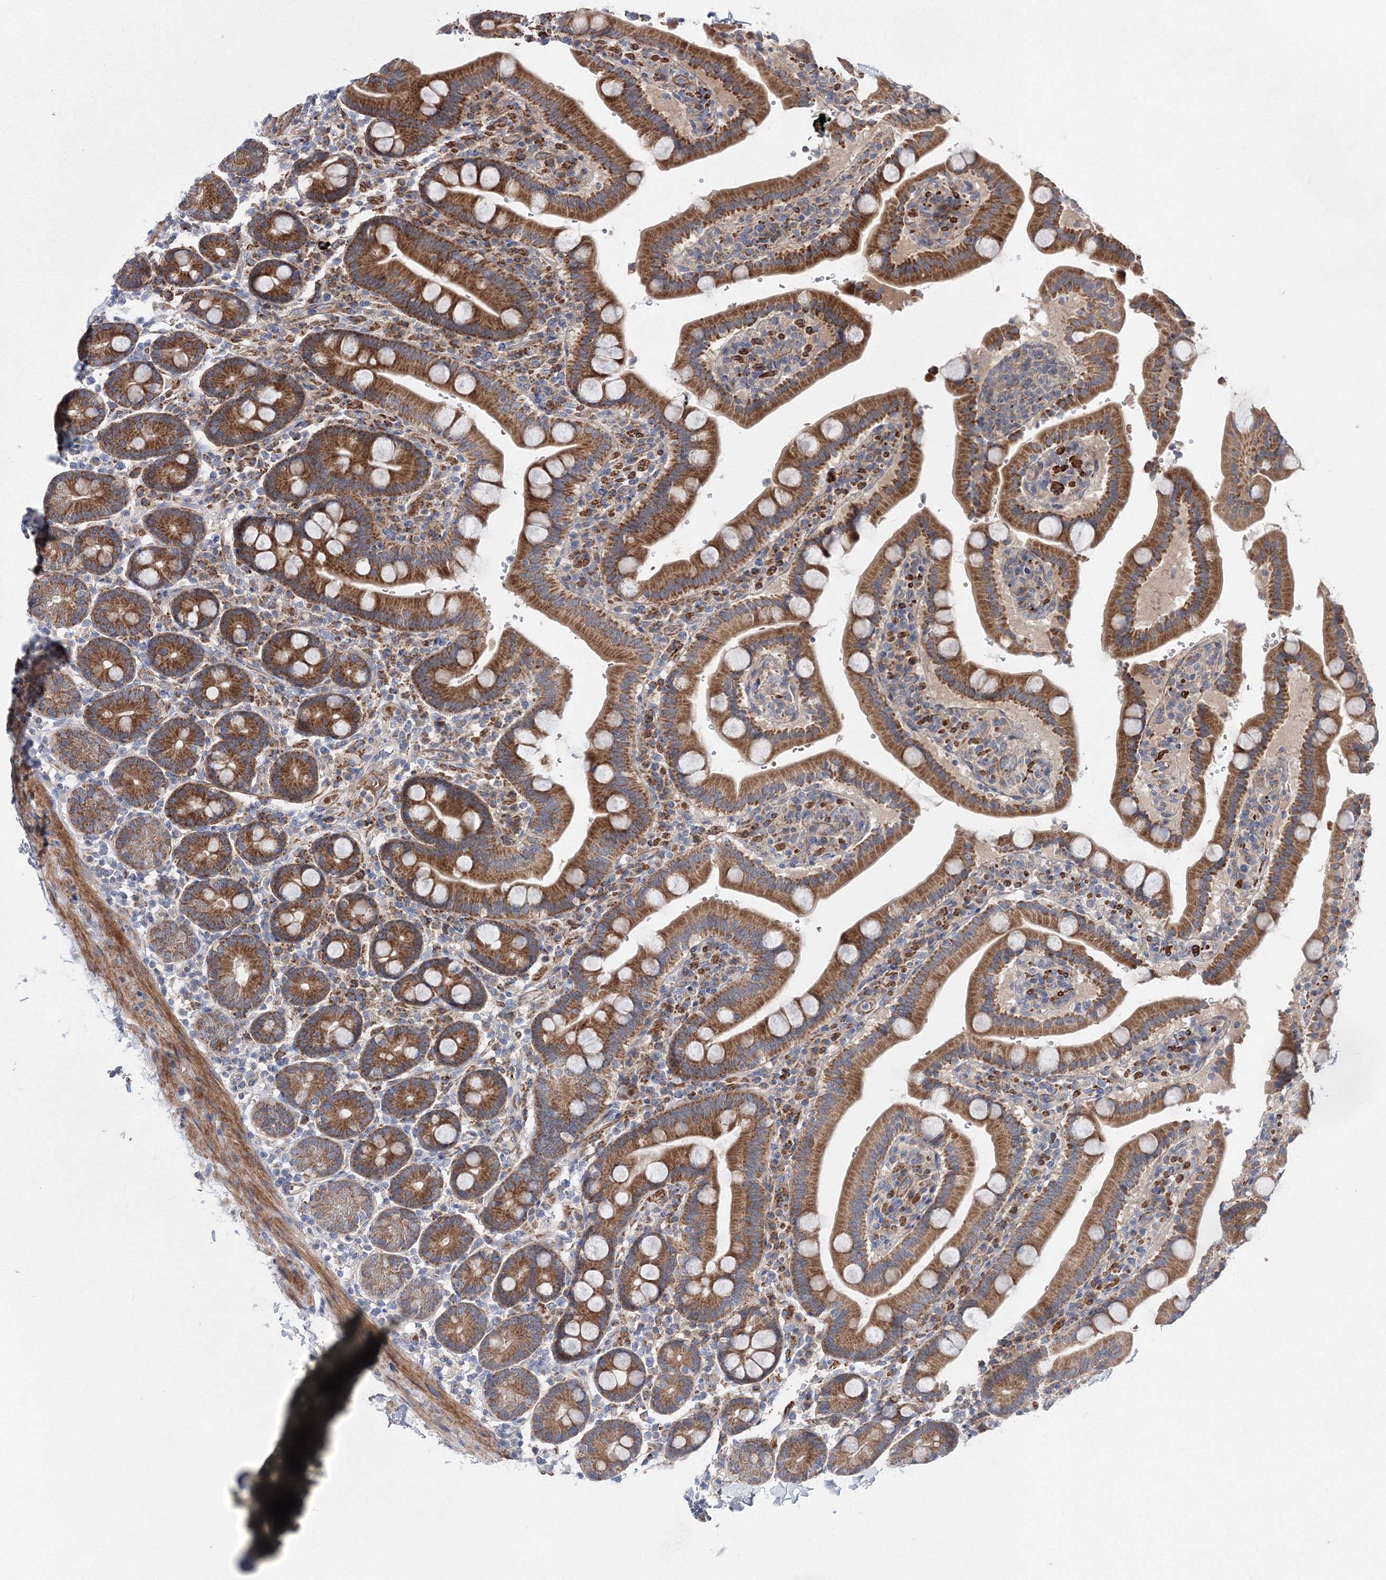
{"staining": {"intensity": "moderate", "quantity": ">75%", "location": "cytoplasmic/membranous"}, "tissue": "duodenum", "cell_type": "Glandular cells", "image_type": "normal", "snomed": [{"axis": "morphology", "description": "Normal tissue, NOS"}, {"axis": "topography", "description": "Small intestine, NOS"}], "caption": "Duodenum stained for a protein exhibits moderate cytoplasmic/membranous positivity in glandular cells. The staining was performed using DAB, with brown indicating positive protein expression. Nuclei are stained blue with hematoxylin.", "gene": "GFM1", "patient": {"sex": "female", "age": 71}}